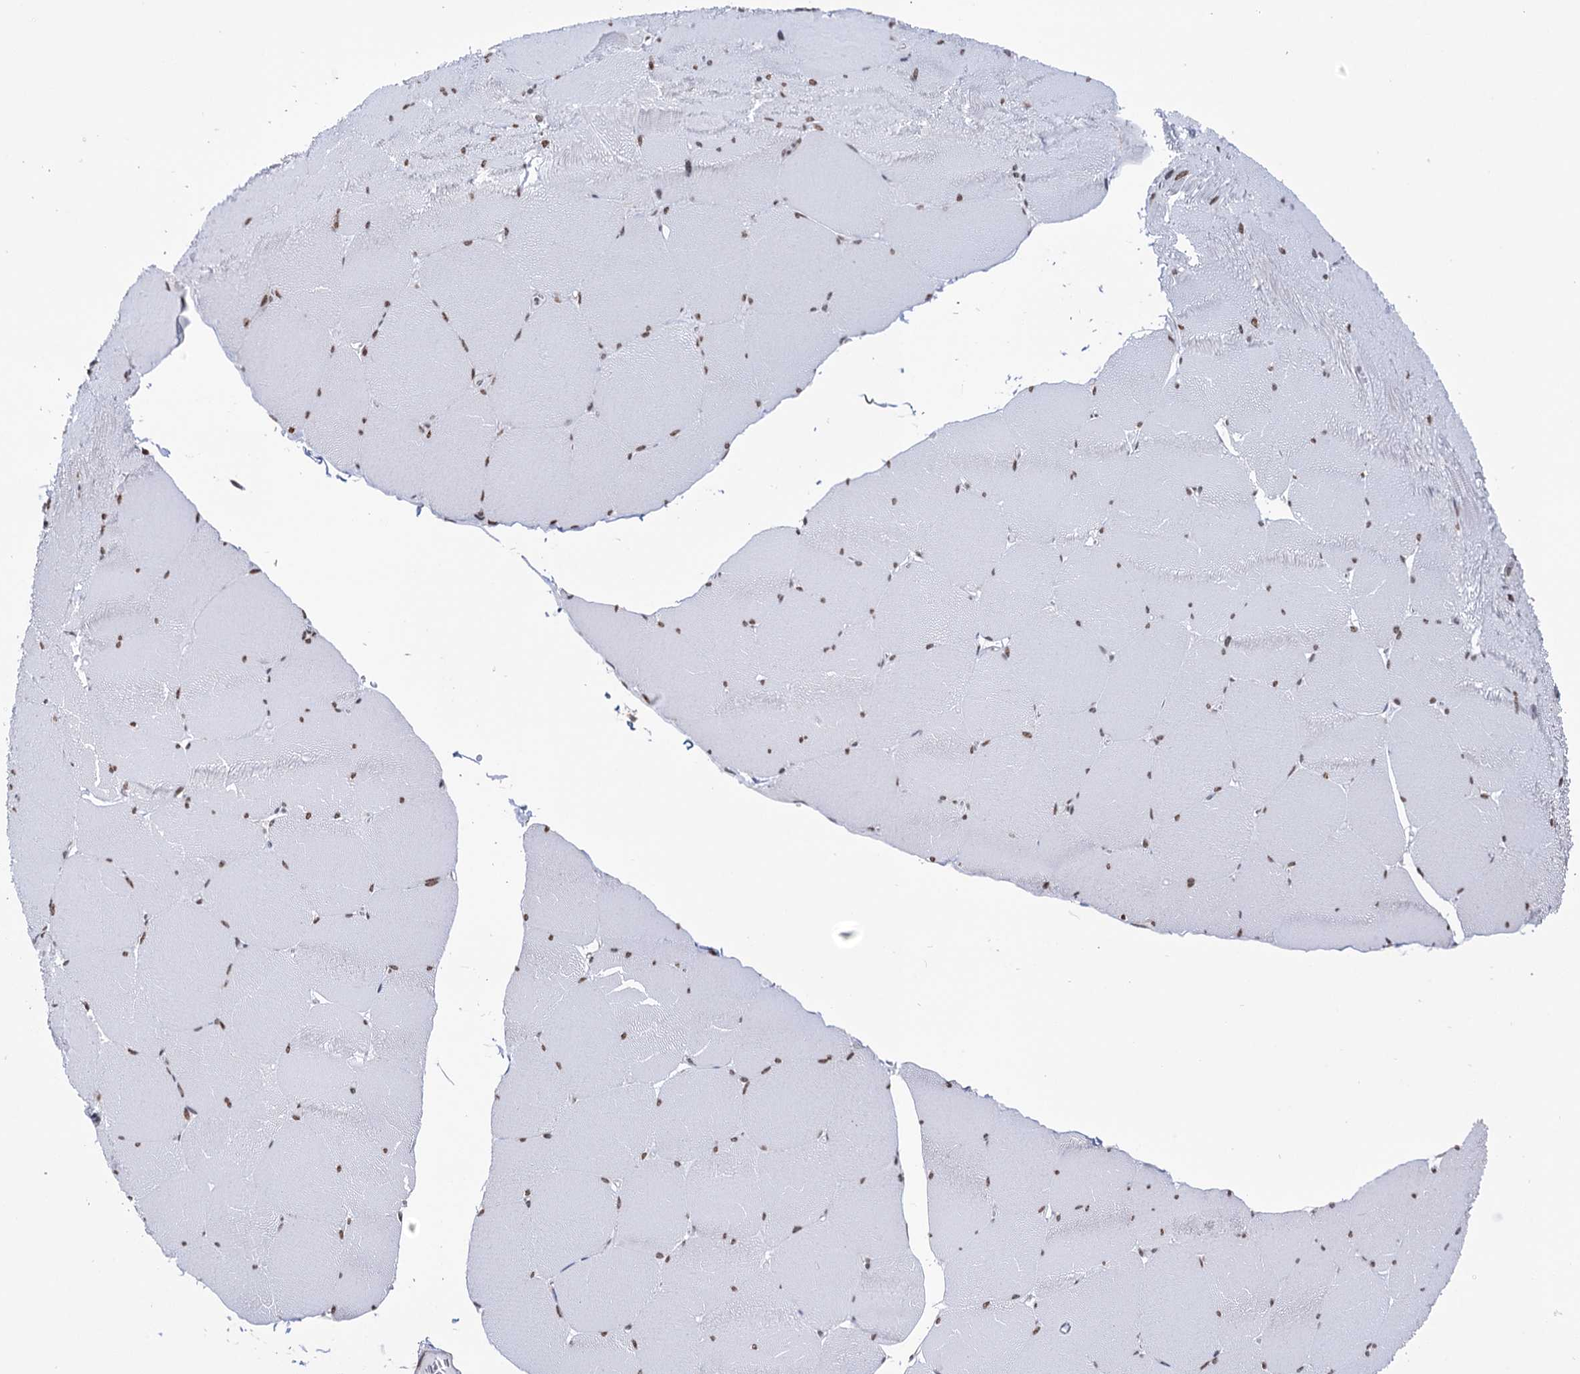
{"staining": {"intensity": "weak", "quantity": ">75%", "location": "nuclear"}, "tissue": "skeletal muscle", "cell_type": "Myocytes", "image_type": "normal", "snomed": [{"axis": "morphology", "description": "Normal tissue, NOS"}, {"axis": "topography", "description": "Skeletal muscle"}, {"axis": "topography", "description": "Head-Neck"}], "caption": "Myocytes demonstrate low levels of weak nuclear expression in about >75% of cells in benign human skeletal muscle. (brown staining indicates protein expression, while blue staining denotes nuclei).", "gene": "ABHD10", "patient": {"sex": "male", "age": 66}}